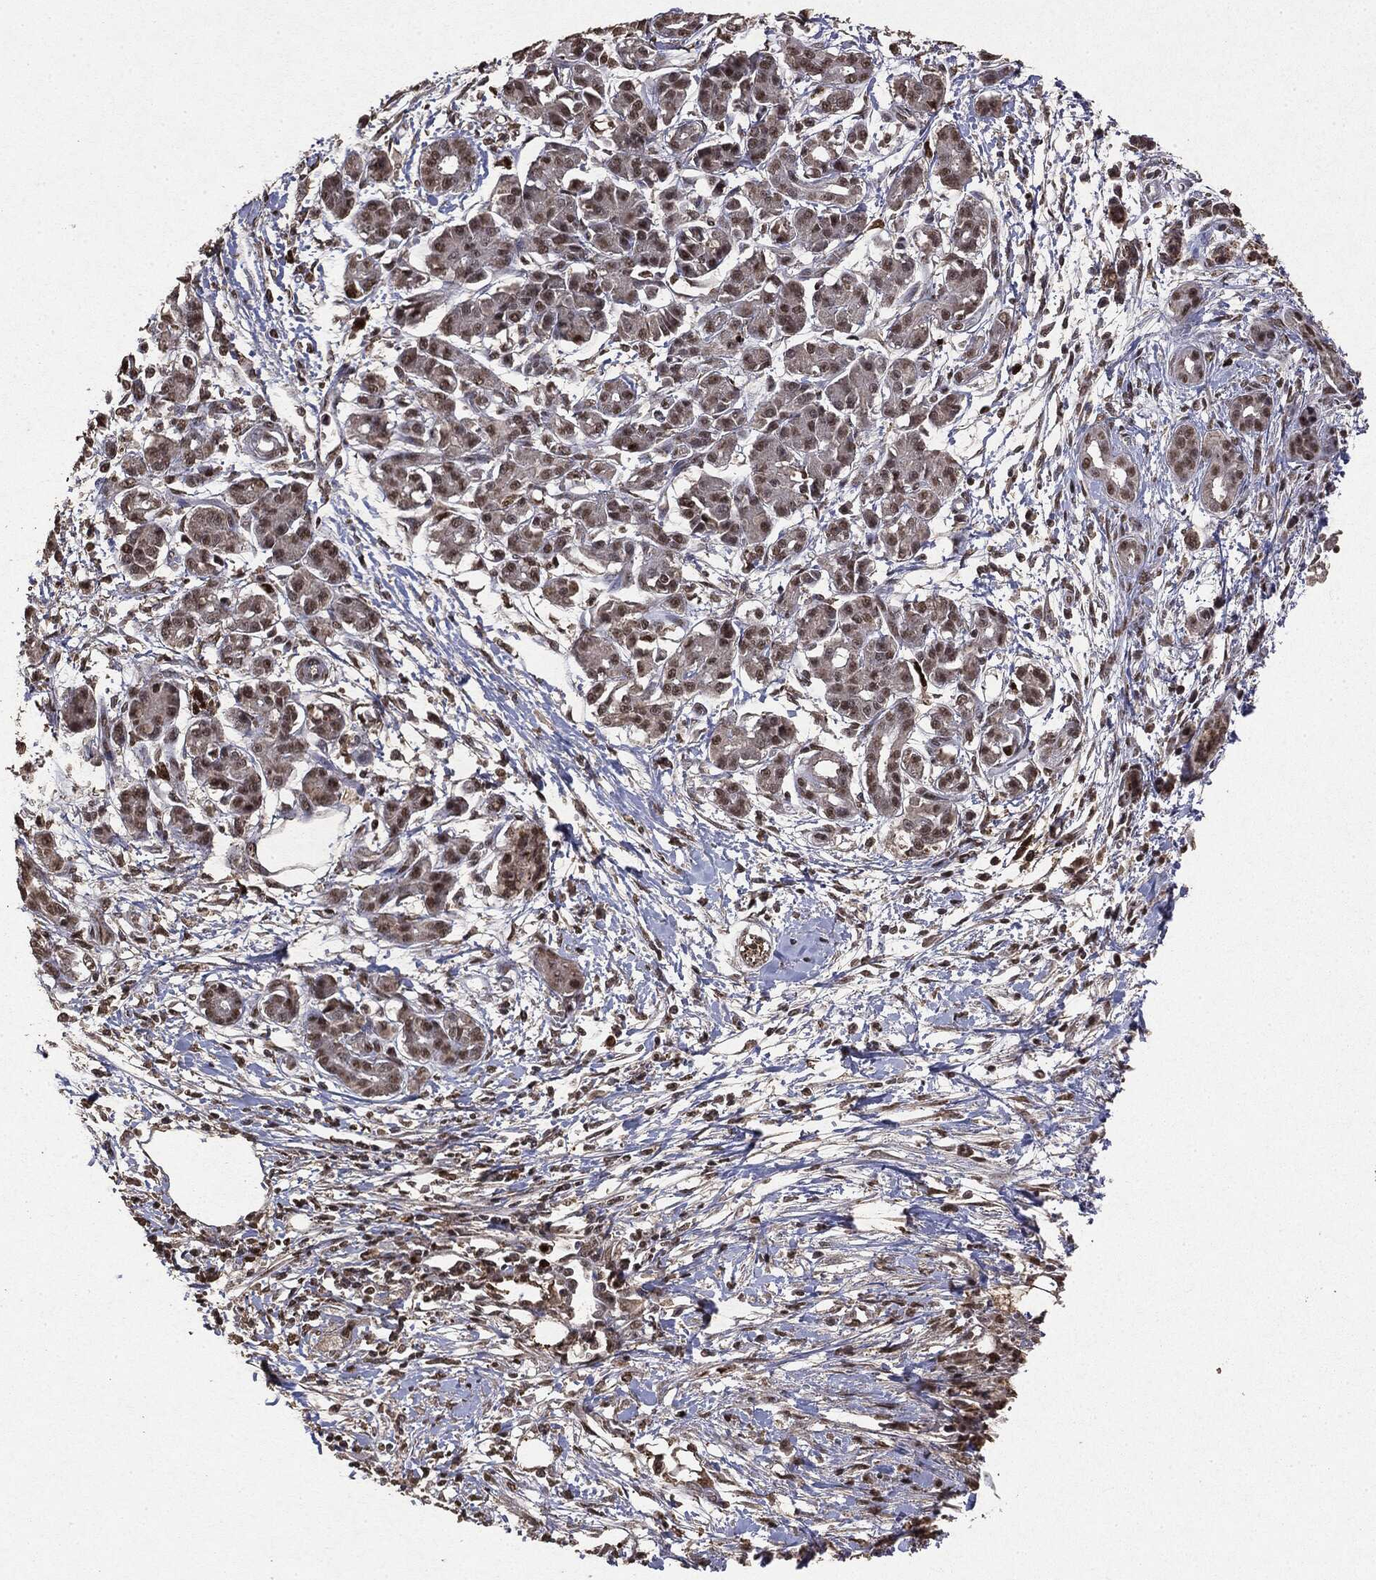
{"staining": {"intensity": "weak", "quantity": "25%-75%", "location": "nuclear"}, "tissue": "pancreatic cancer", "cell_type": "Tumor cells", "image_type": "cancer", "snomed": [{"axis": "morphology", "description": "Adenocarcinoma, NOS"}, {"axis": "topography", "description": "Pancreas"}], "caption": "Human pancreatic cancer (adenocarcinoma) stained with a brown dye reveals weak nuclear positive positivity in approximately 25%-75% of tumor cells.", "gene": "RAD18", "patient": {"sex": "male", "age": 72}}